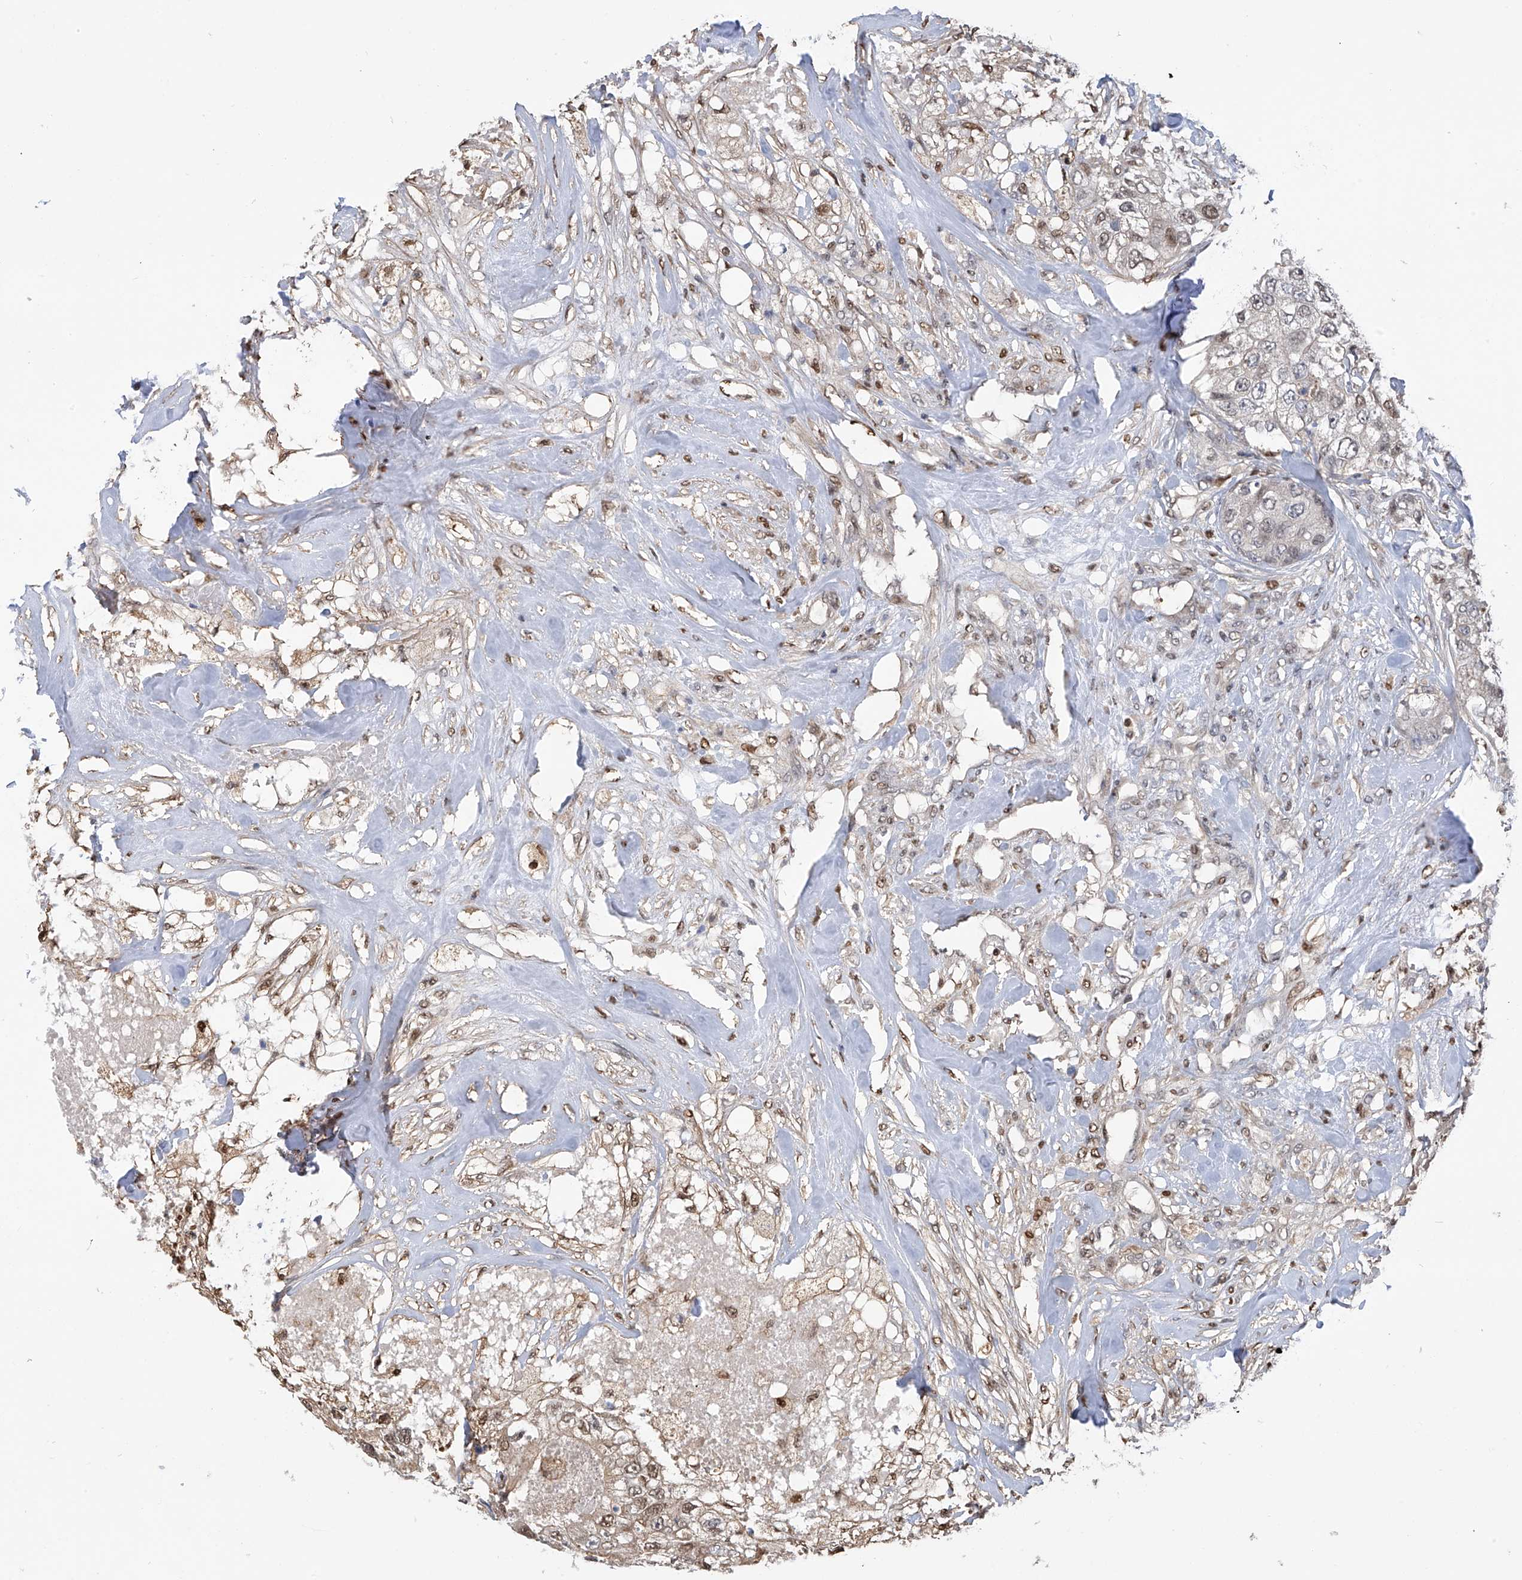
{"staining": {"intensity": "weak", "quantity": "25%-75%", "location": "nuclear"}, "tissue": "breast cancer", "cell_type": "Tumor cells", "image_type": "cancer", "snomed": [{"axis": "morphology", "description": "Duct carcinoma"}, {"axis": "topography", "description": "Breast"}], "caption": "Protein expression analysis of breast cancer exhibits weak nuclear expression in about 25%-75% of tumor cells. The protein of interest is shown in brown color, while the nuclei are stained blue.", "gene": "PMM1", "patient": {"sex": "female", "age": 62}}